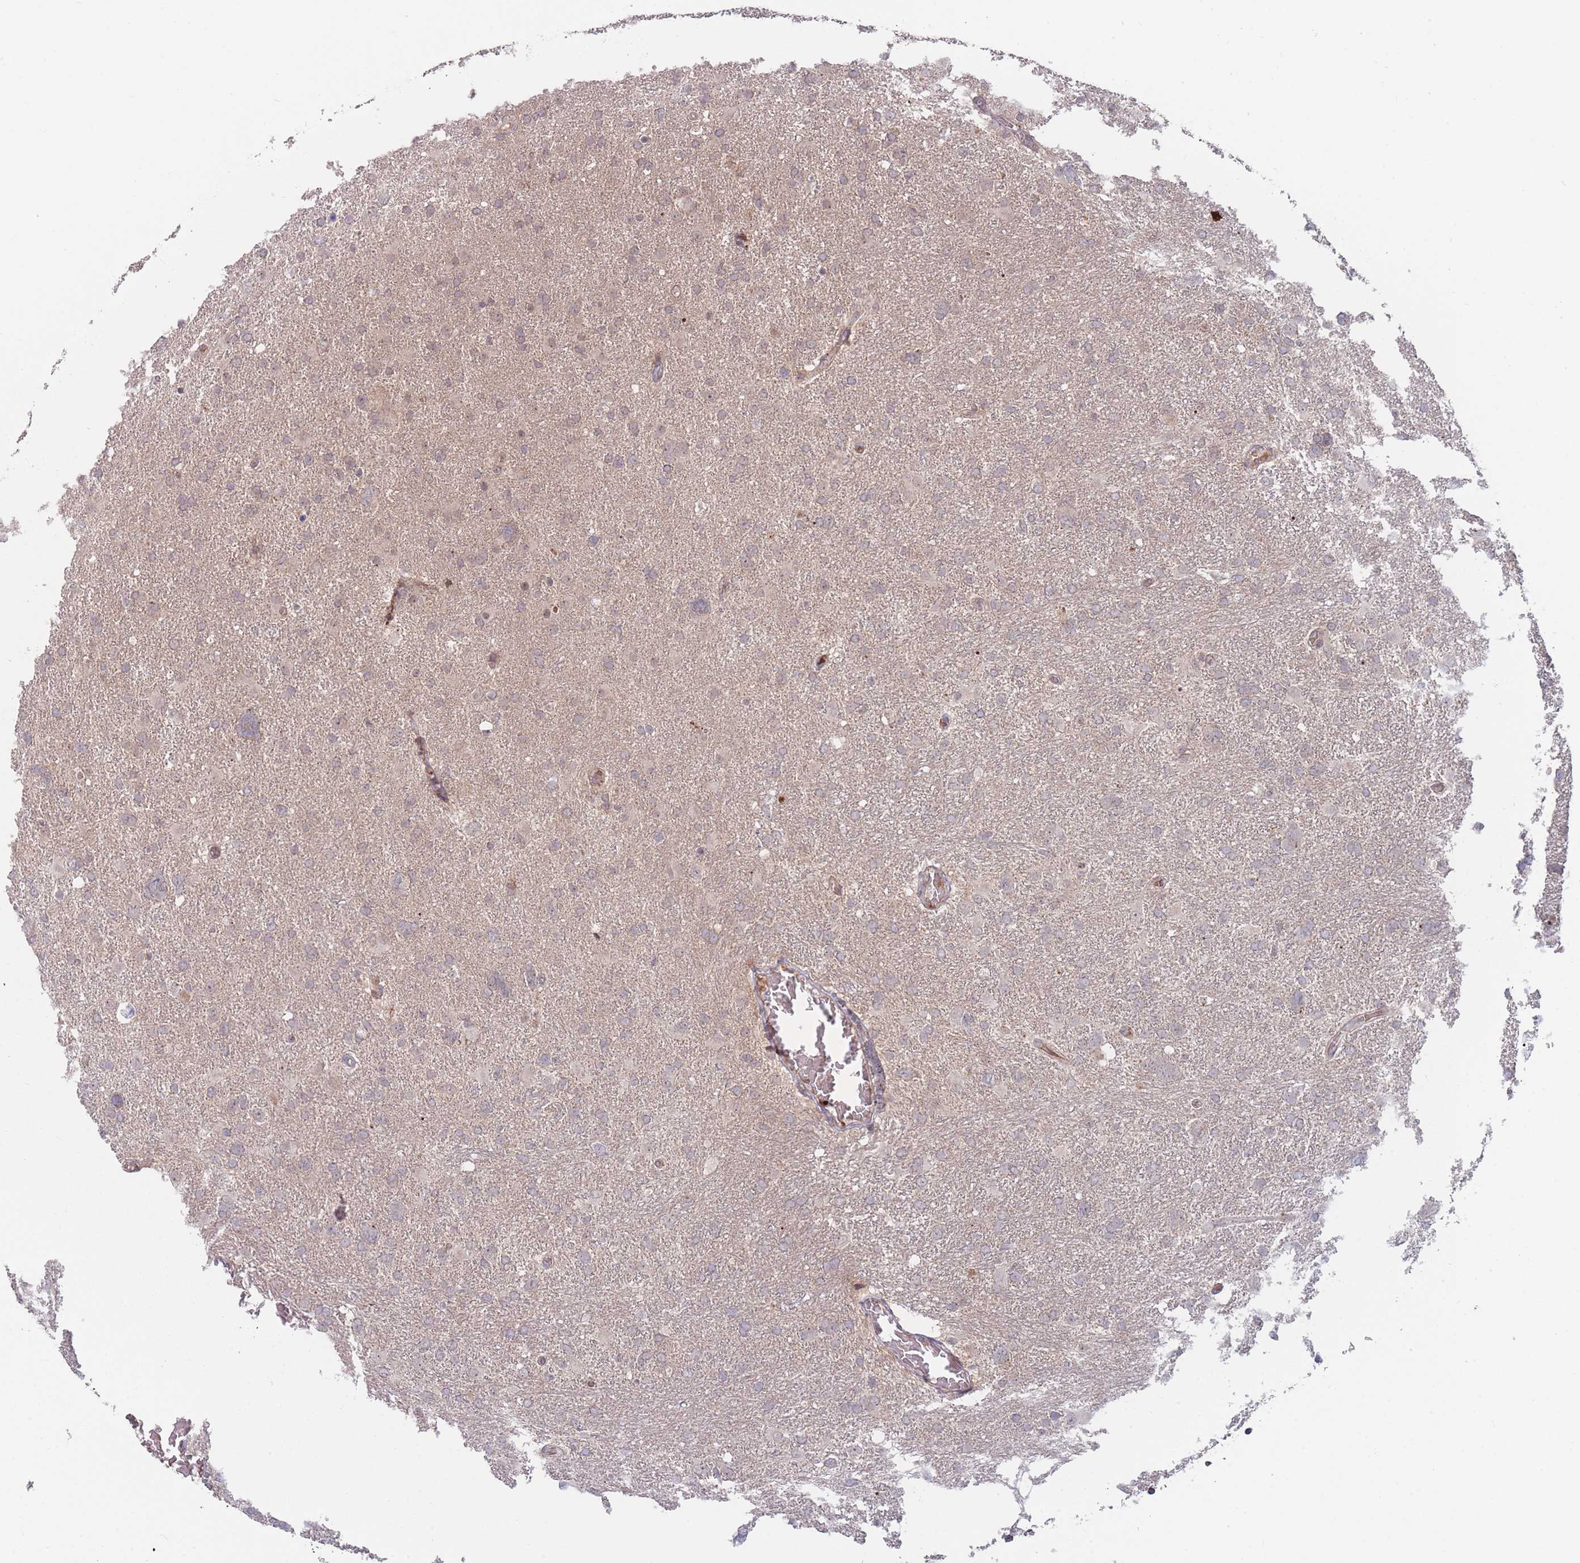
{"staining": {"intensity": "negative", "quantity": "none", "location": "none"}, "tissue": "glioma", "cell_type": "Tumor cells", "image_type": "cancer", "snomed": [{"axis": "morphology", "description": "Glioma, malignant, High grade"}, {"axis": "topography", "description": "Brain"}], "caption": "Protein analysis of glioma displays no significant expression in tumor cells.", "gene": "TMEM232", "patient": {"sex": "male", "age": 61}}